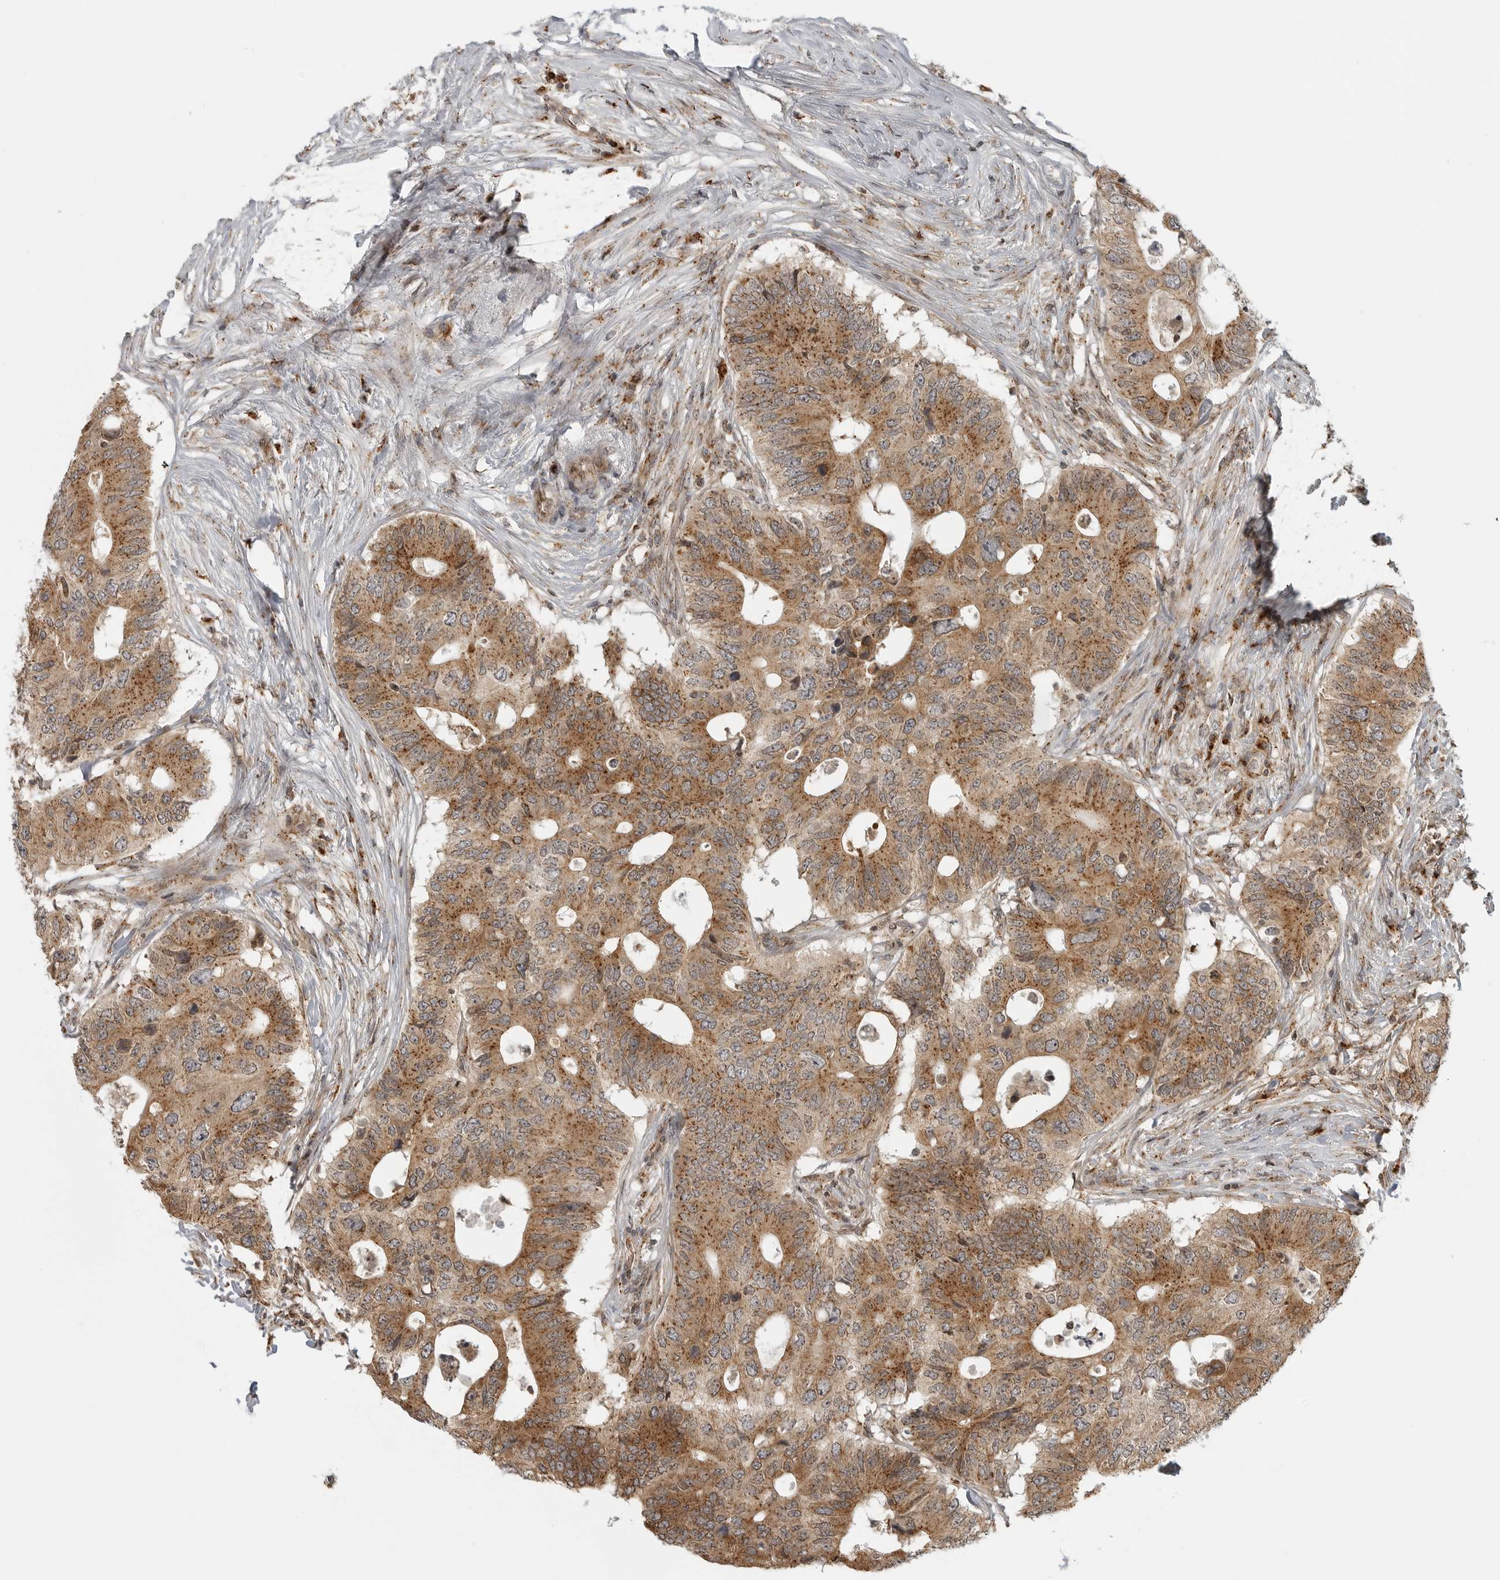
{"staining": {"intensity": "moderate", "quantity": ">75%", "location": "cytoplasmic/membranous"}, "tissue": "colorectal cancer", "cell_type": "Tumor cells", "image_type": "cancer", "snomed": [{"axis": "morphology", "description": "Adenocarcinoma, NOS"}, {"axis": "topography", "description": "Colon"}], "caption": "A high-resolution histopathology image shows immunohistochemistry (IHC) staining of adenocarcinoma (colorectal), which exhibits moderate cytoplasmic/membranous positivity in about >75% of tumor cells.", "gene": "COPA", "patient": {"sex": "male", "age": 71}}